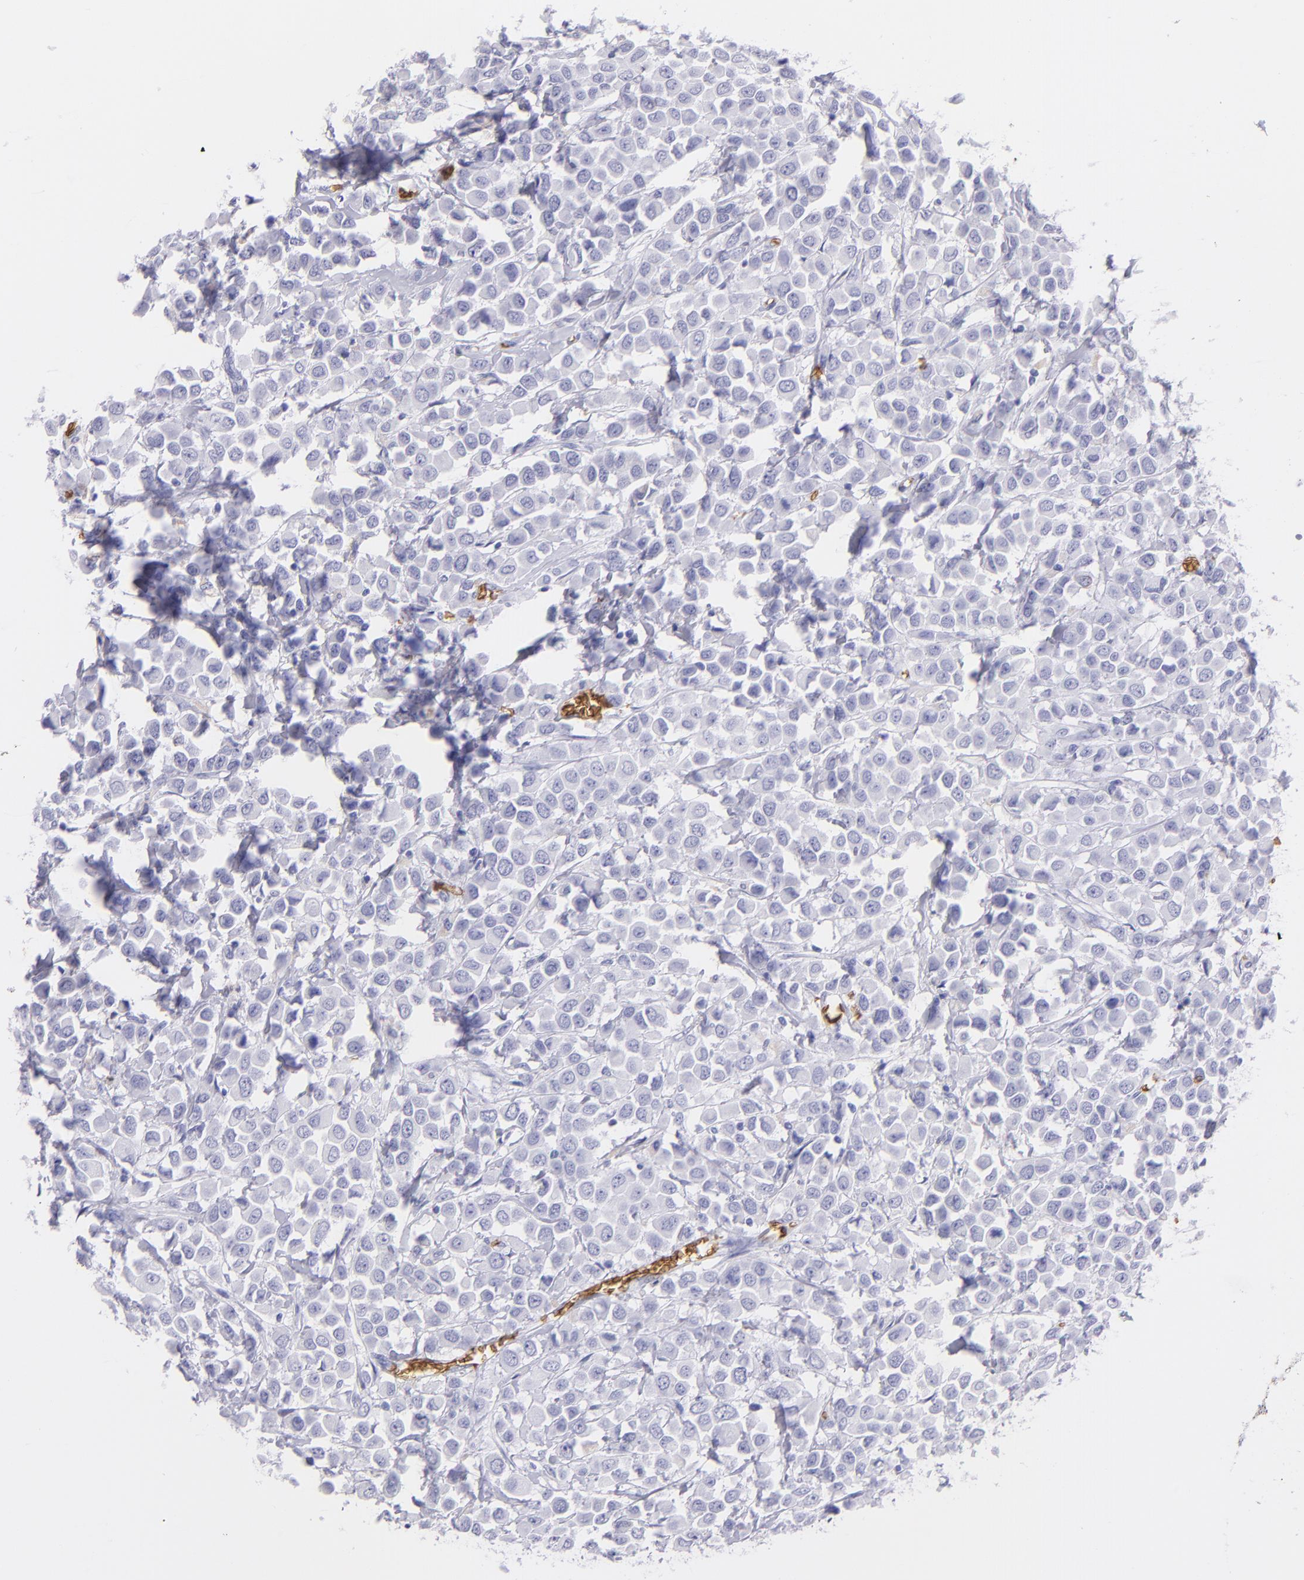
{"staining": {"intensity": "negative", "quantity": "none", "location": "none"}, "tissue": "breast cancer", "cell_type": "Tumor cells", "image_type": "cancer", "snomed": [{"axis": "morphology", "description": "Duct carcinoma"}, {"axis": "topography", "description": "Breast"}], "caption": "High magnification brightfield microscopy of infiltrating ductal carcinoma (breast) stained with DAB (brown) and counterstained with hematoxylin (blue): tumor cells show no significant expression.", "gene": "GYPA", "patient": {"sex": "female", "age": 61}}